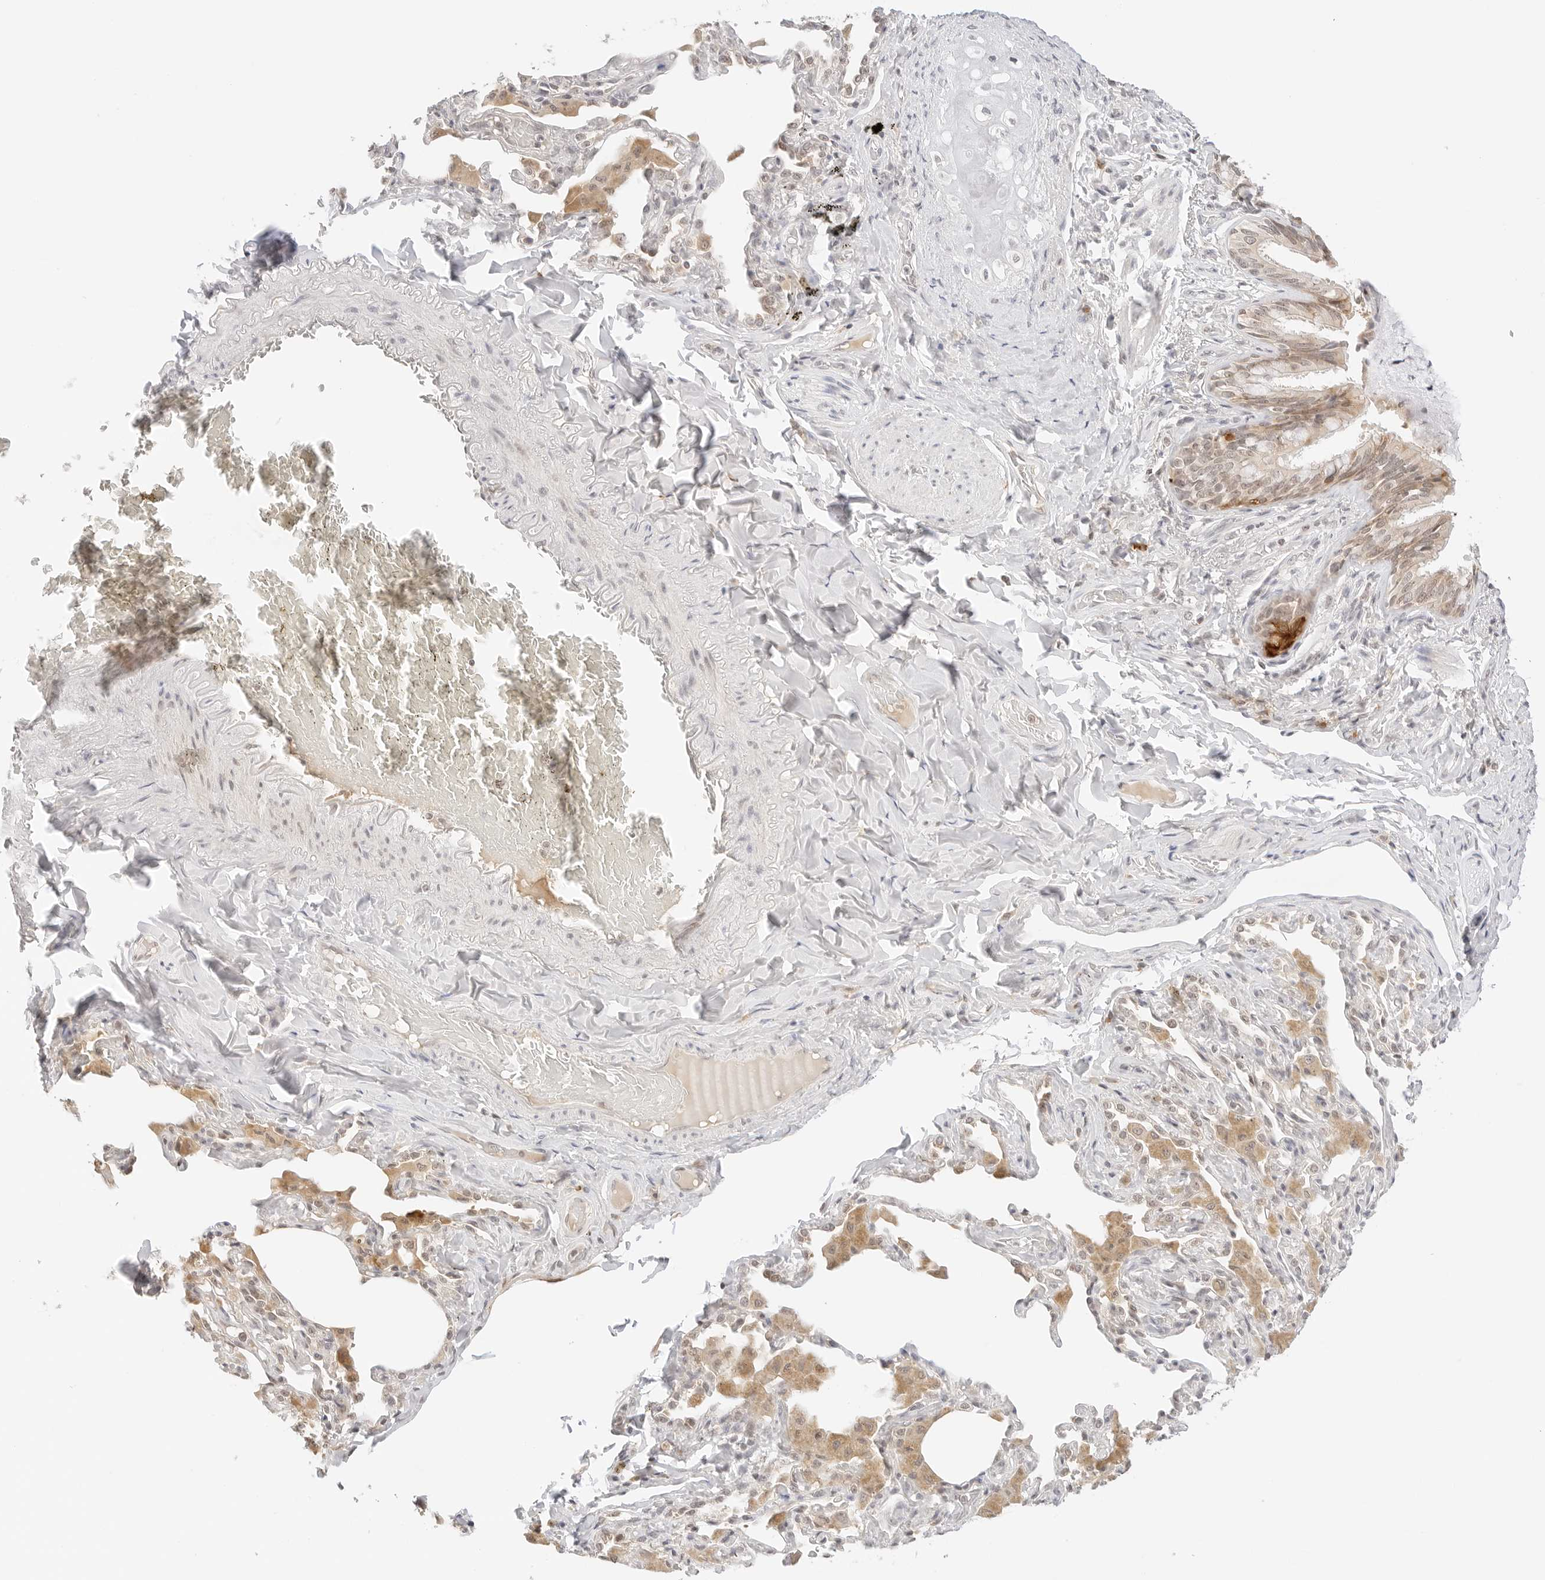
{"staining": {"intensity": "moderate", "quantity": ">75%", "location": "cytoplasmic/membranous"}, "tissue": "bronchus", "cell_type": "Respiratory epithelial cells", "image_type": "normal", "snomed": [{"axis": "morphology", "description": "Normal tissue, NOS"}, {"axis": "morphology", "description": "Inflammation, NOS"}, {"axis": "topography", "description": "Bronchus"}, {"axis": "topography", "description": "Lung"}], "caption": "Immunohistochemical staining of unremarkable human bronchus demonstrates medium levels of moderate cytoplasmic/membranous staining in about >75% of respiratory epithelial cells. The staining was performed using DAB to visualize the protein expression in brown, while the nuclei were stained in blue with hematoxylin (Magnification: 20x).", "gene": "SEPTIN4", "patient": {"sex": "female", "age": 46}}